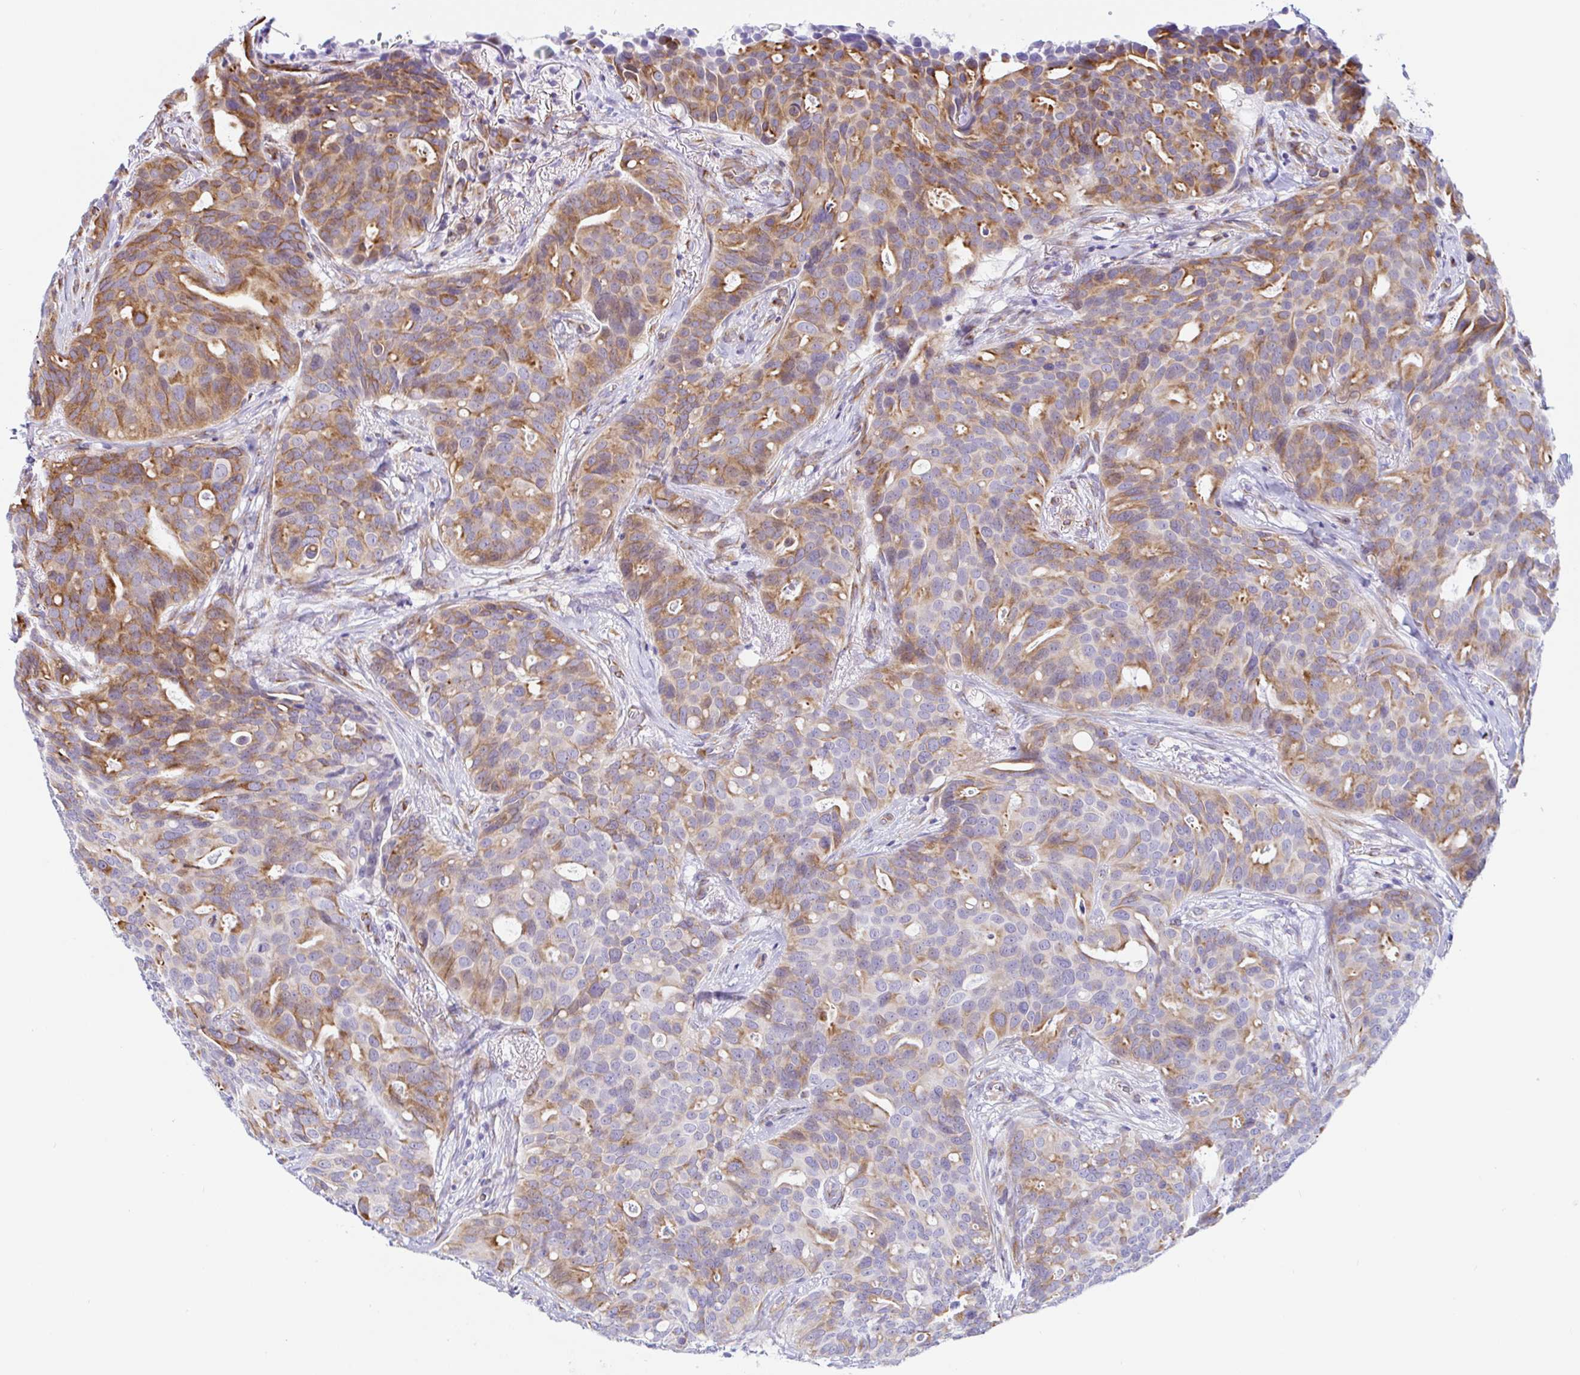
{"staining": {"intensity": "moderate", "quantity": ">75%", "location": "cytoplasmic/membranous"}, "tissue": "breast cancer", "cell_type": "Tumor cells", "image_type": "cancer", "snomed": [{"axis": "morphology", "description": "Duct carcinoma"}, {"axis": "topography", "description": "Breast"}], "caption": "Infiltrating ductal carcinoma (breast) stained with a protein marker reveals moderate staining in tumor cells.", "gene": "PINLYP", "patient": {"sex": "female", "age": 54}}